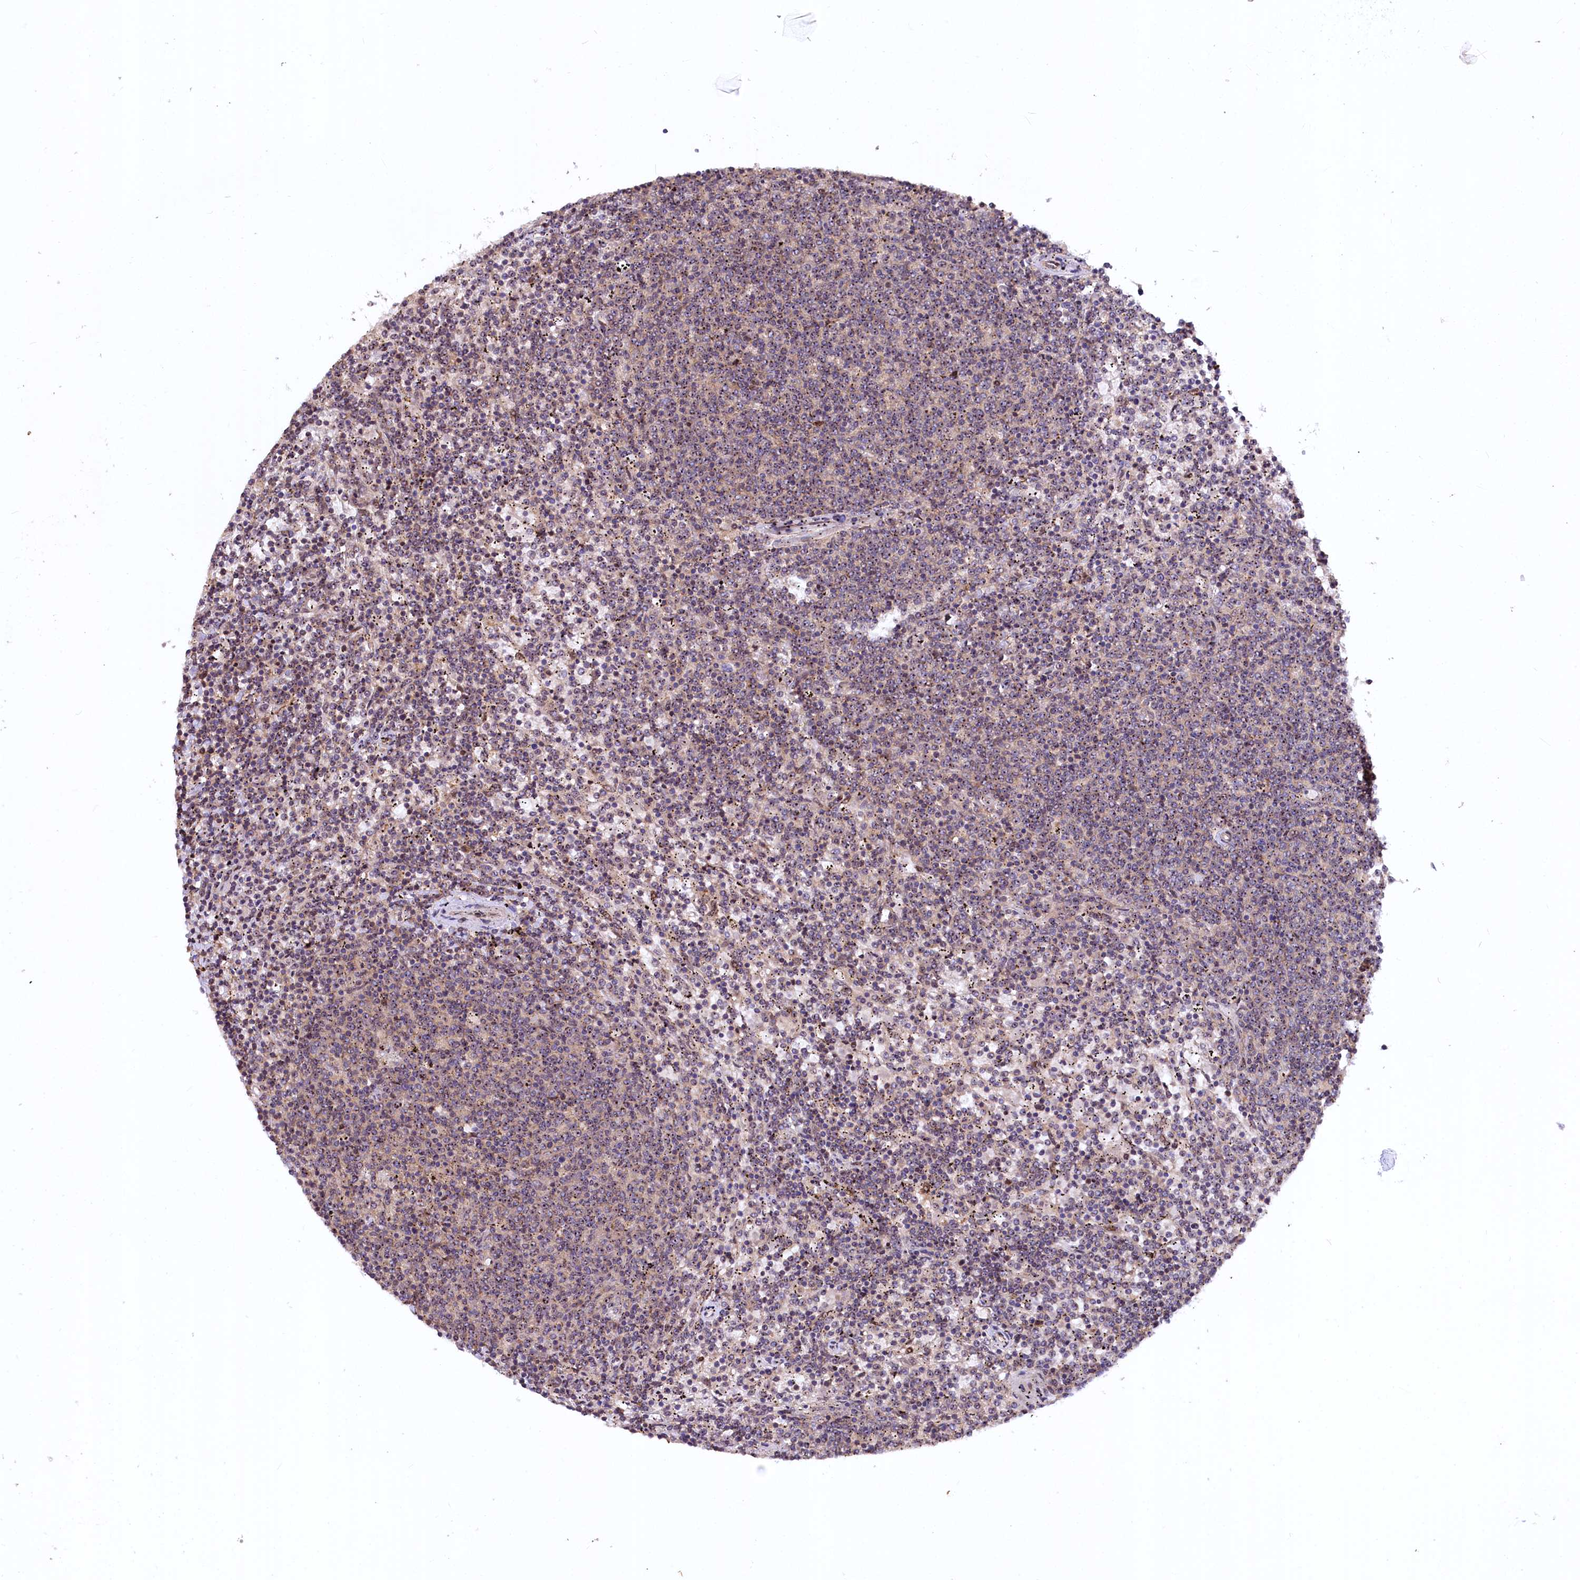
{"staining": {"intensity": "negative", "quantity": "none", "location": "none"}, "tissue": "lymphoma", "cell_type": "Tumor cells", "image_type": "cancer", "snomed": [{"axis": "morphology", "description": "Malignant lymphoma, non-Hodgkin's type, Low grade"}, {"axis": "topography", "description": "Spleen"}], "caption": "IHC of lymphoma reveals no positivity in tumor cells.", "gene": "N4BP2L1", "patient": {"sex": "female", "age": 50}}